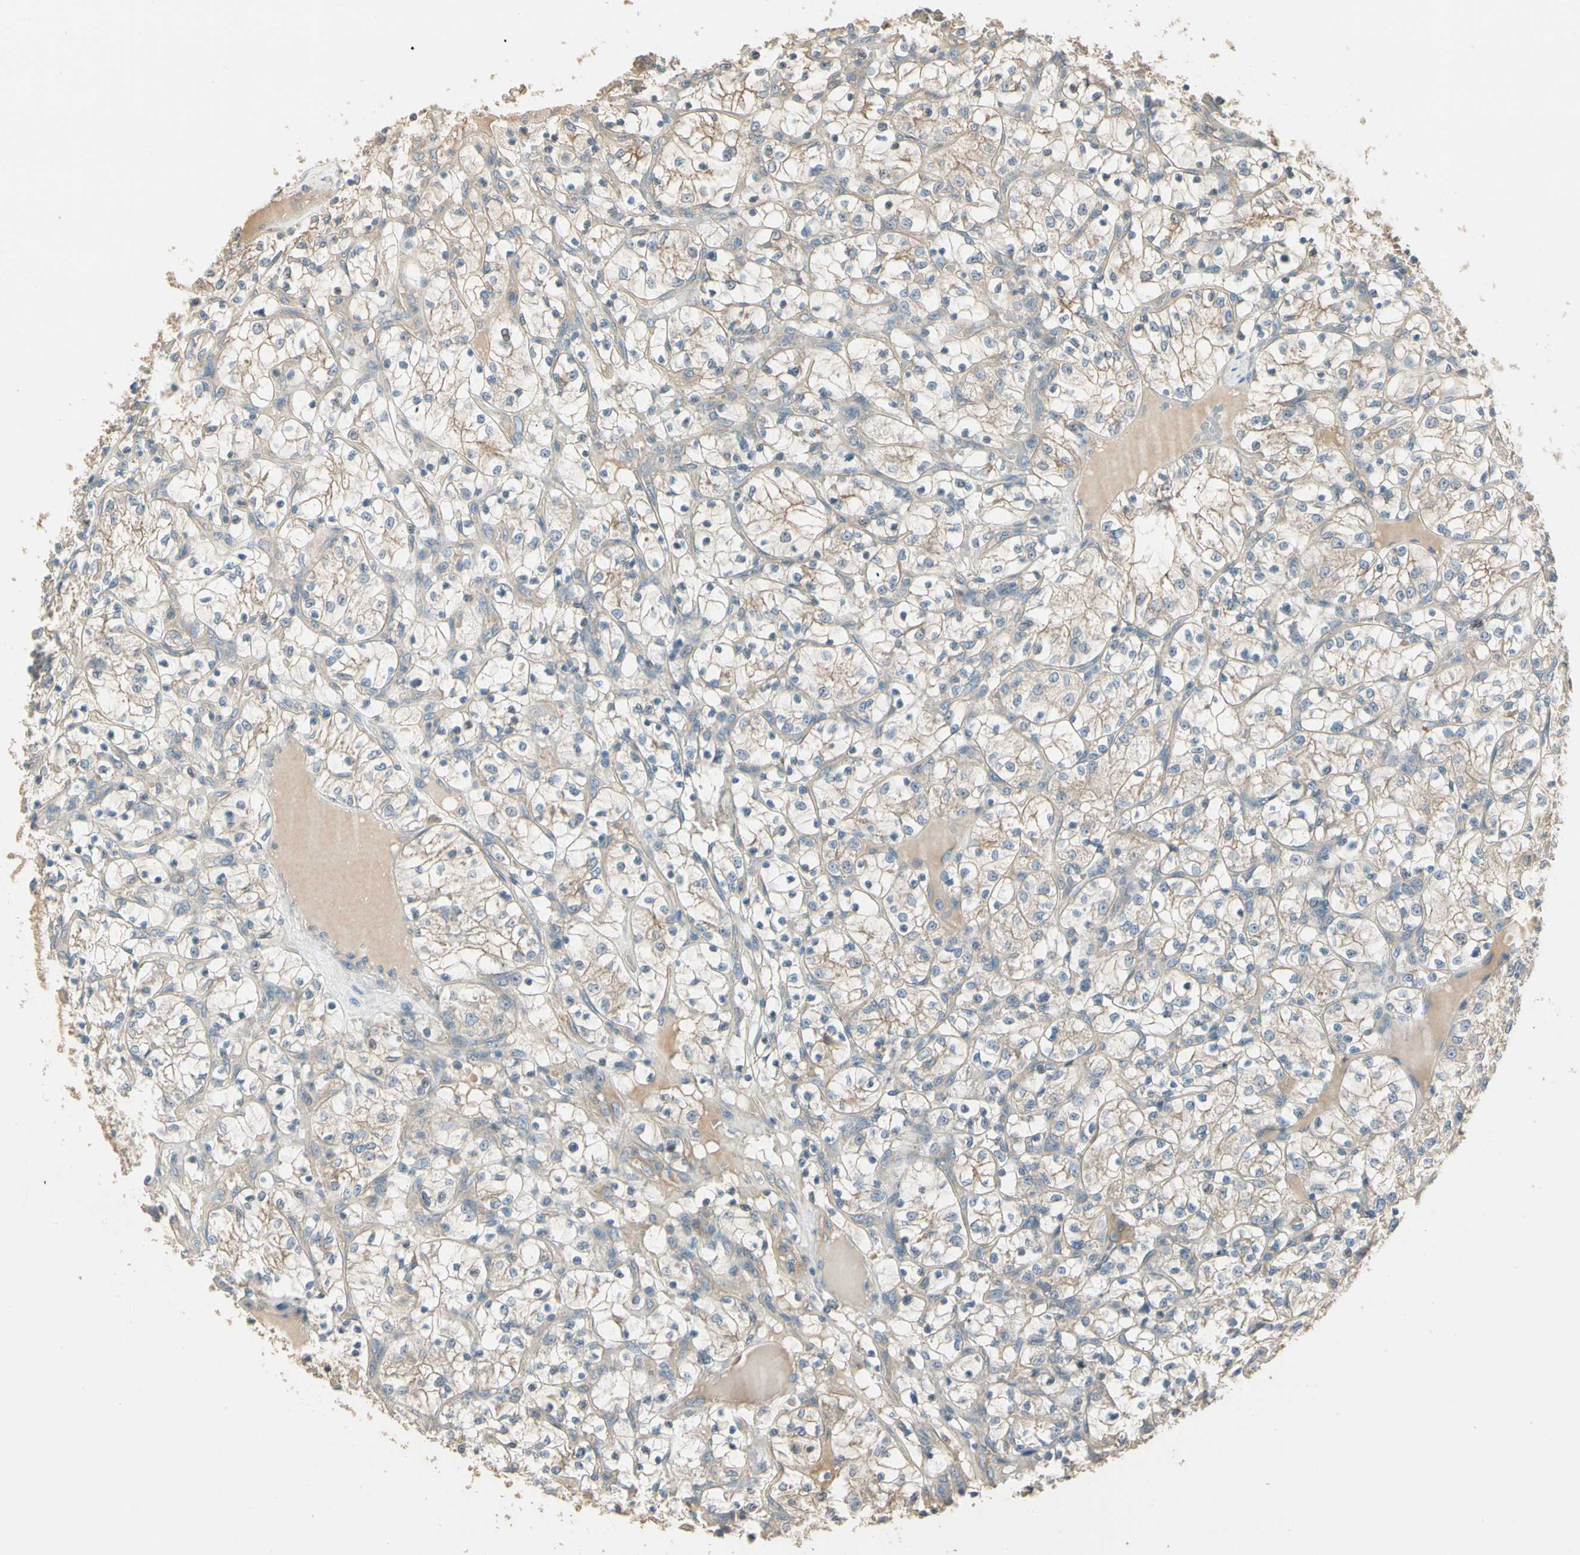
{"staining": {"intensity": "weak", "quantity": "25%-75%", "location": "cytoplasmic/membranous"}, "tissue": "renal cancer", "cell_type": "Tumor cells", "image_type": "cancer", "snomed": [{"axis": "morphology", "description": "Adenocarcinoma, NOS"}, {"axis": "topography", "description": "Kidney"}], "caption": "IHC histopathology image of human renal cancer (adenocarcinoma) stained for a protein (brown), which shows low levels of weak cytoplasmic/membranous positivity in about 25%-75% of tumor cells.", "gene": "TNFRSF21", "patient": {"sex": "female", "age": 69}}